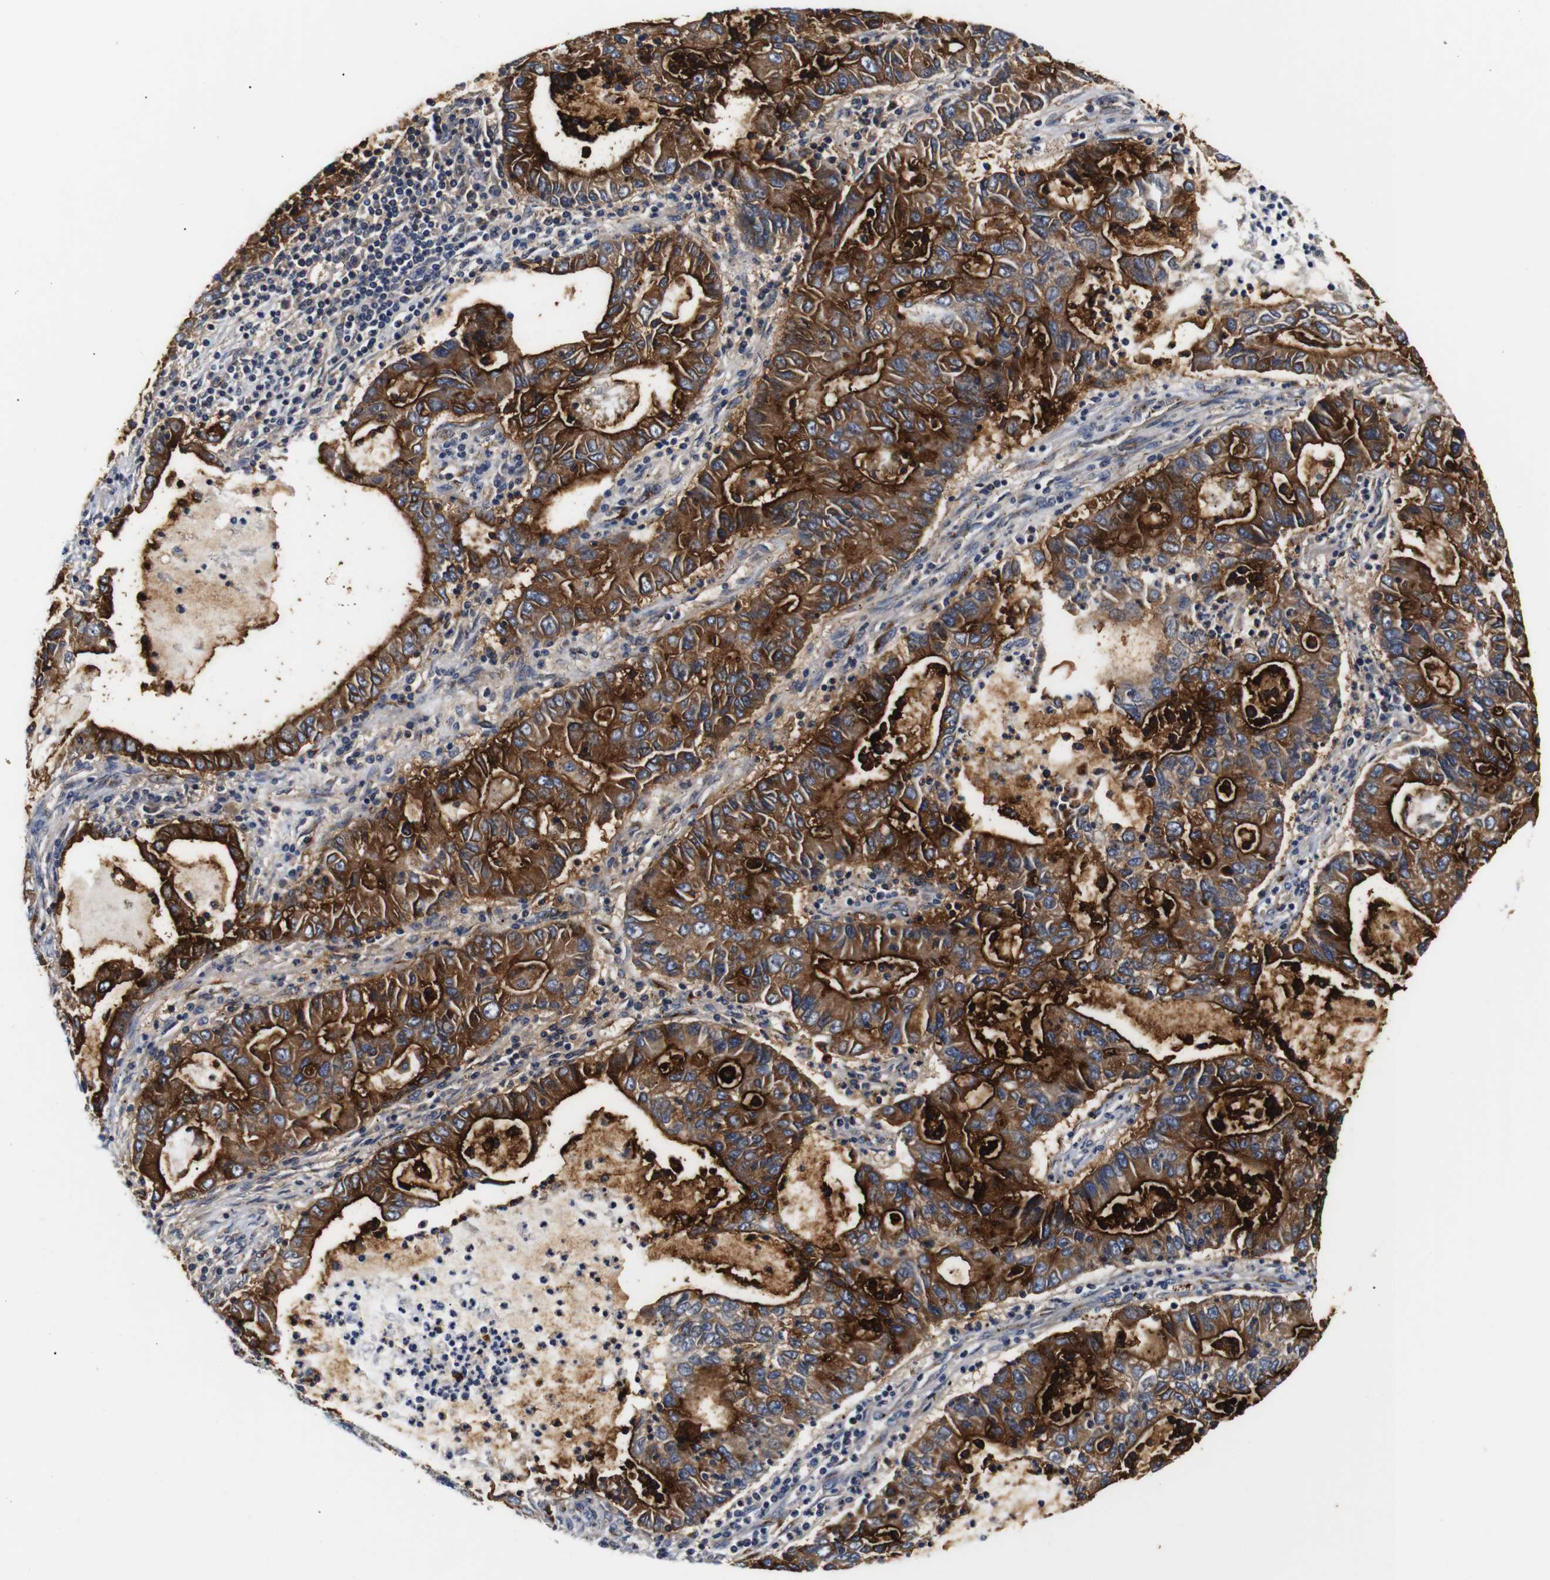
{"staining": {"intensity": "strong", "quantity": ">75%", "location": "cytoplasmic/membranous"}, "tissue": "lung cancer", "cell_type": "Tumor cells", "image_type": "cancer", "snomed": [{"axis": "morphology", "description": "Adenocarcinoma, NOS"}, {"axis": "topography", "description": "Lung"}], "caption": "The image demonstrates a brown stain indicating the presence of a protein in the cytoplasmic/membranous of tumor cells in lung adenocarcinoma.", "gene": "MUC4", "patient": {"sex": "female", "age": 51}}